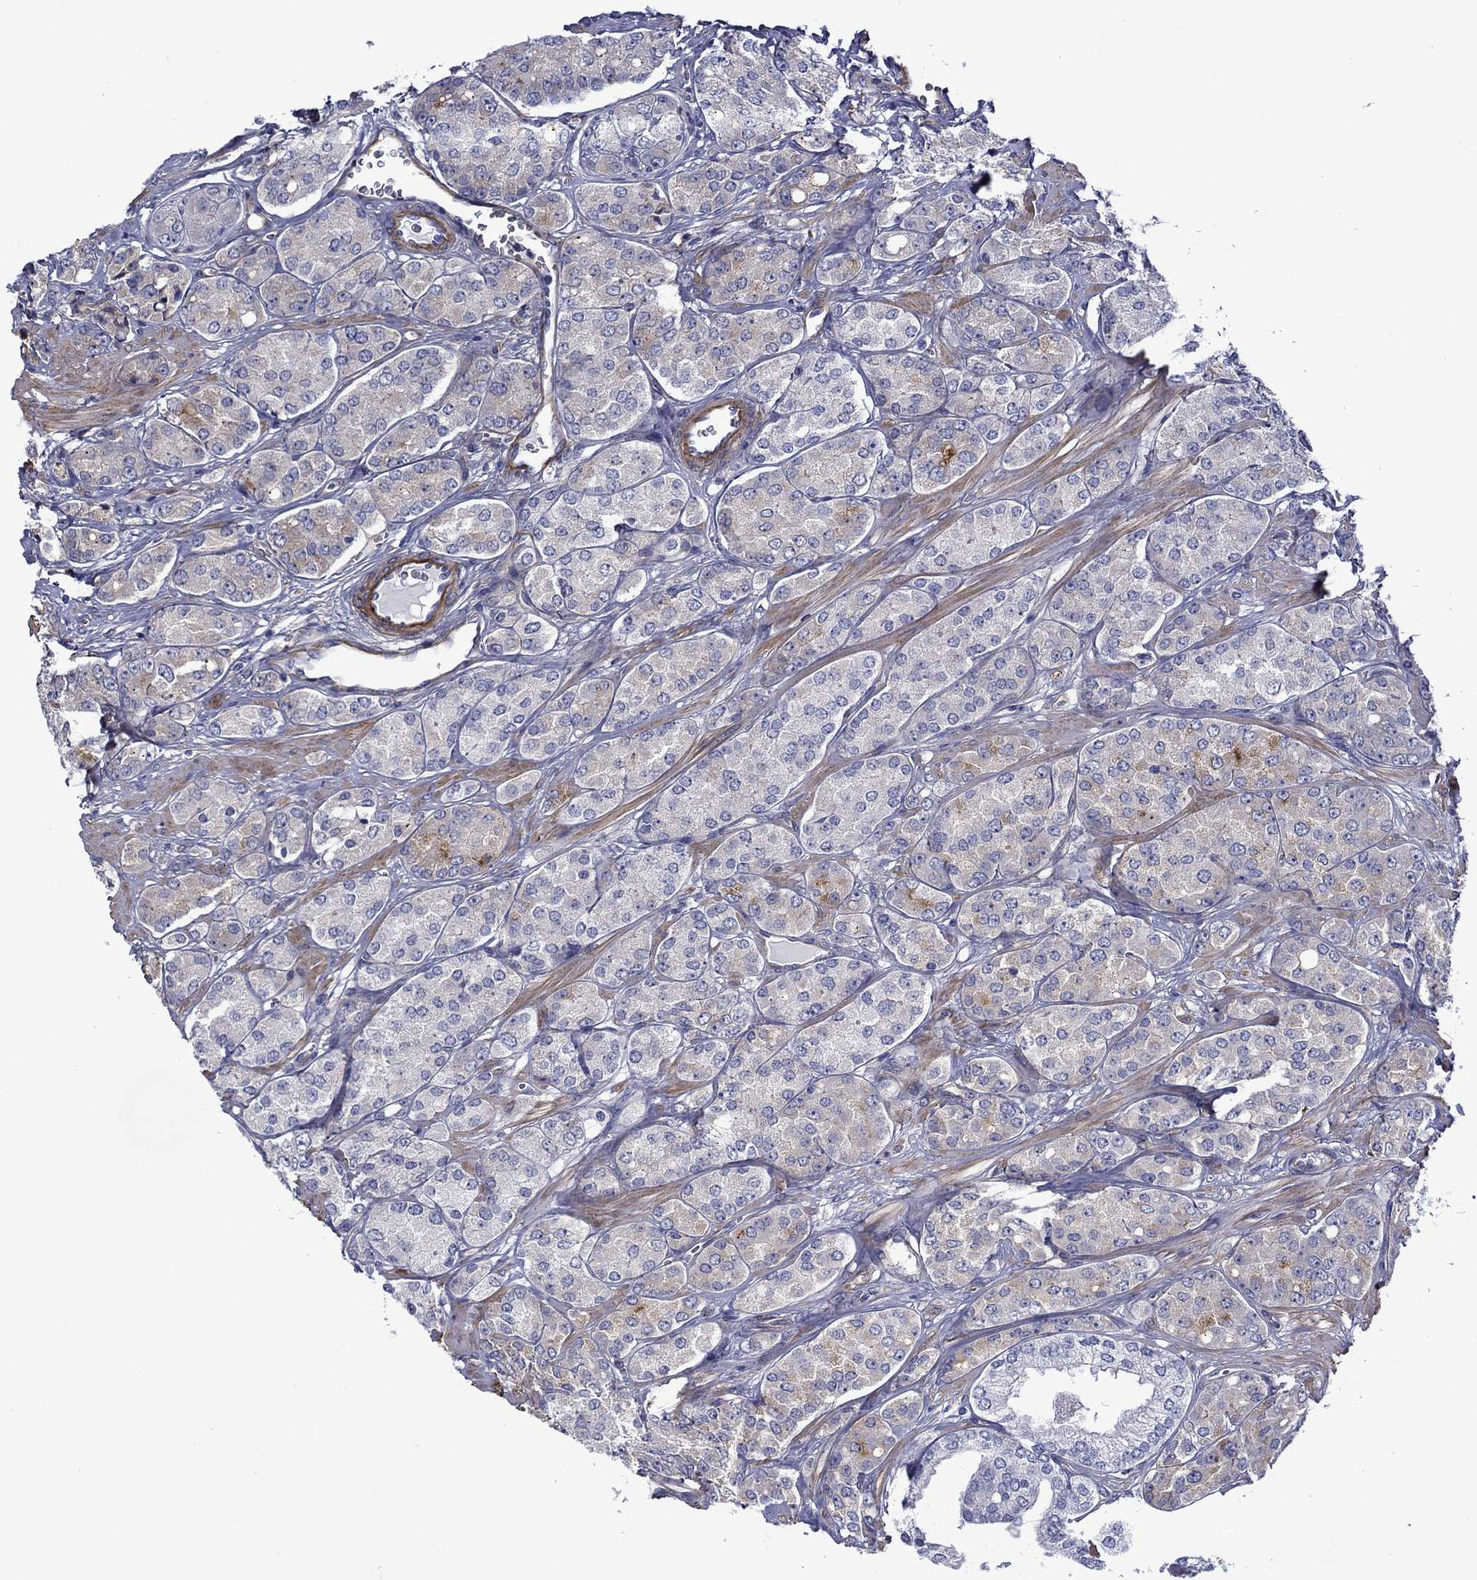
{"staining": {"intensity": "negative", "quantity": "none", "location": "none"}, "tissue": "prostate cancer", "cell_type": "Tumor cells", "image_type": "cancer", "snomed": [{"axis": "morphology", "description": "Adenocarcinoma, NOS"}, {"axis": "topography", "description": "Prostate"}], "caption": "High magnification brightfield microscopy of prostate cancer (adenocarcinoma) stained with DAB (brown) and counterstained with hematoxylin (blue): tumor cells show no significant expression. The staining is performed using DAB (3,3'-diaminobenzidine) brown chromogen with nuclei counter-stained in using hematoxylin.", "gene": "HSPG2", "patient": {"sex": "male", "age": 67}}